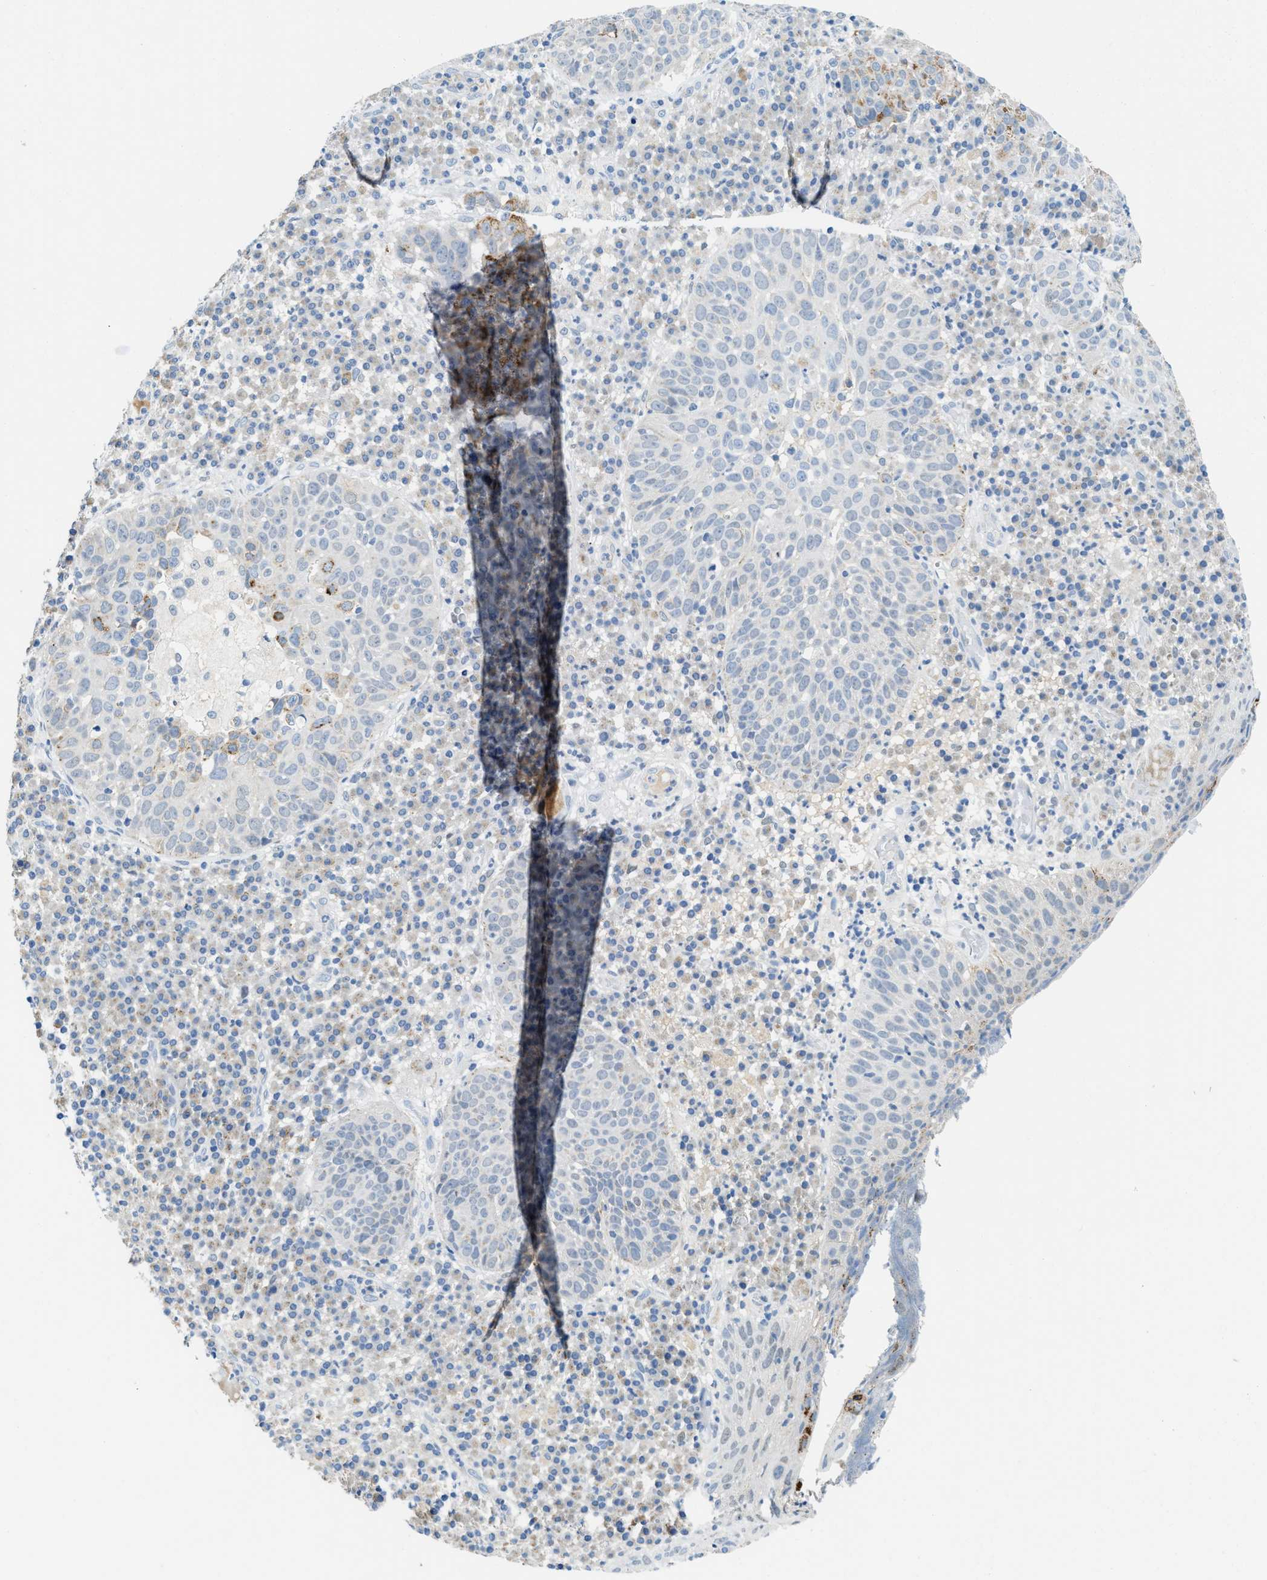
{"staining": {"intensity": "negative", "quantity": "none", "location": "none"}, "tissue": "skin cancer", "cell_type": "Tumor cells", "image_type": "cancer", "snomed": [{"axis": "morphology", "description": "Squamous cell carcinoma in situ, NOS"}, {"axis": "morphology", "description": "Squamous cell carcinoma, NOS"}, {"axis": "topography", "description": "Skin"}], "caption": "IHC micrograph of neoplastic tissue: human squamous cell carcinoma in situ (skin) stained with DAB (3,3'-diaminobenzidine) exhibits no significant protein staining in tumor cells.", "gene": "TSPAN3", "patient": {"sex": "male", "age": 93}}